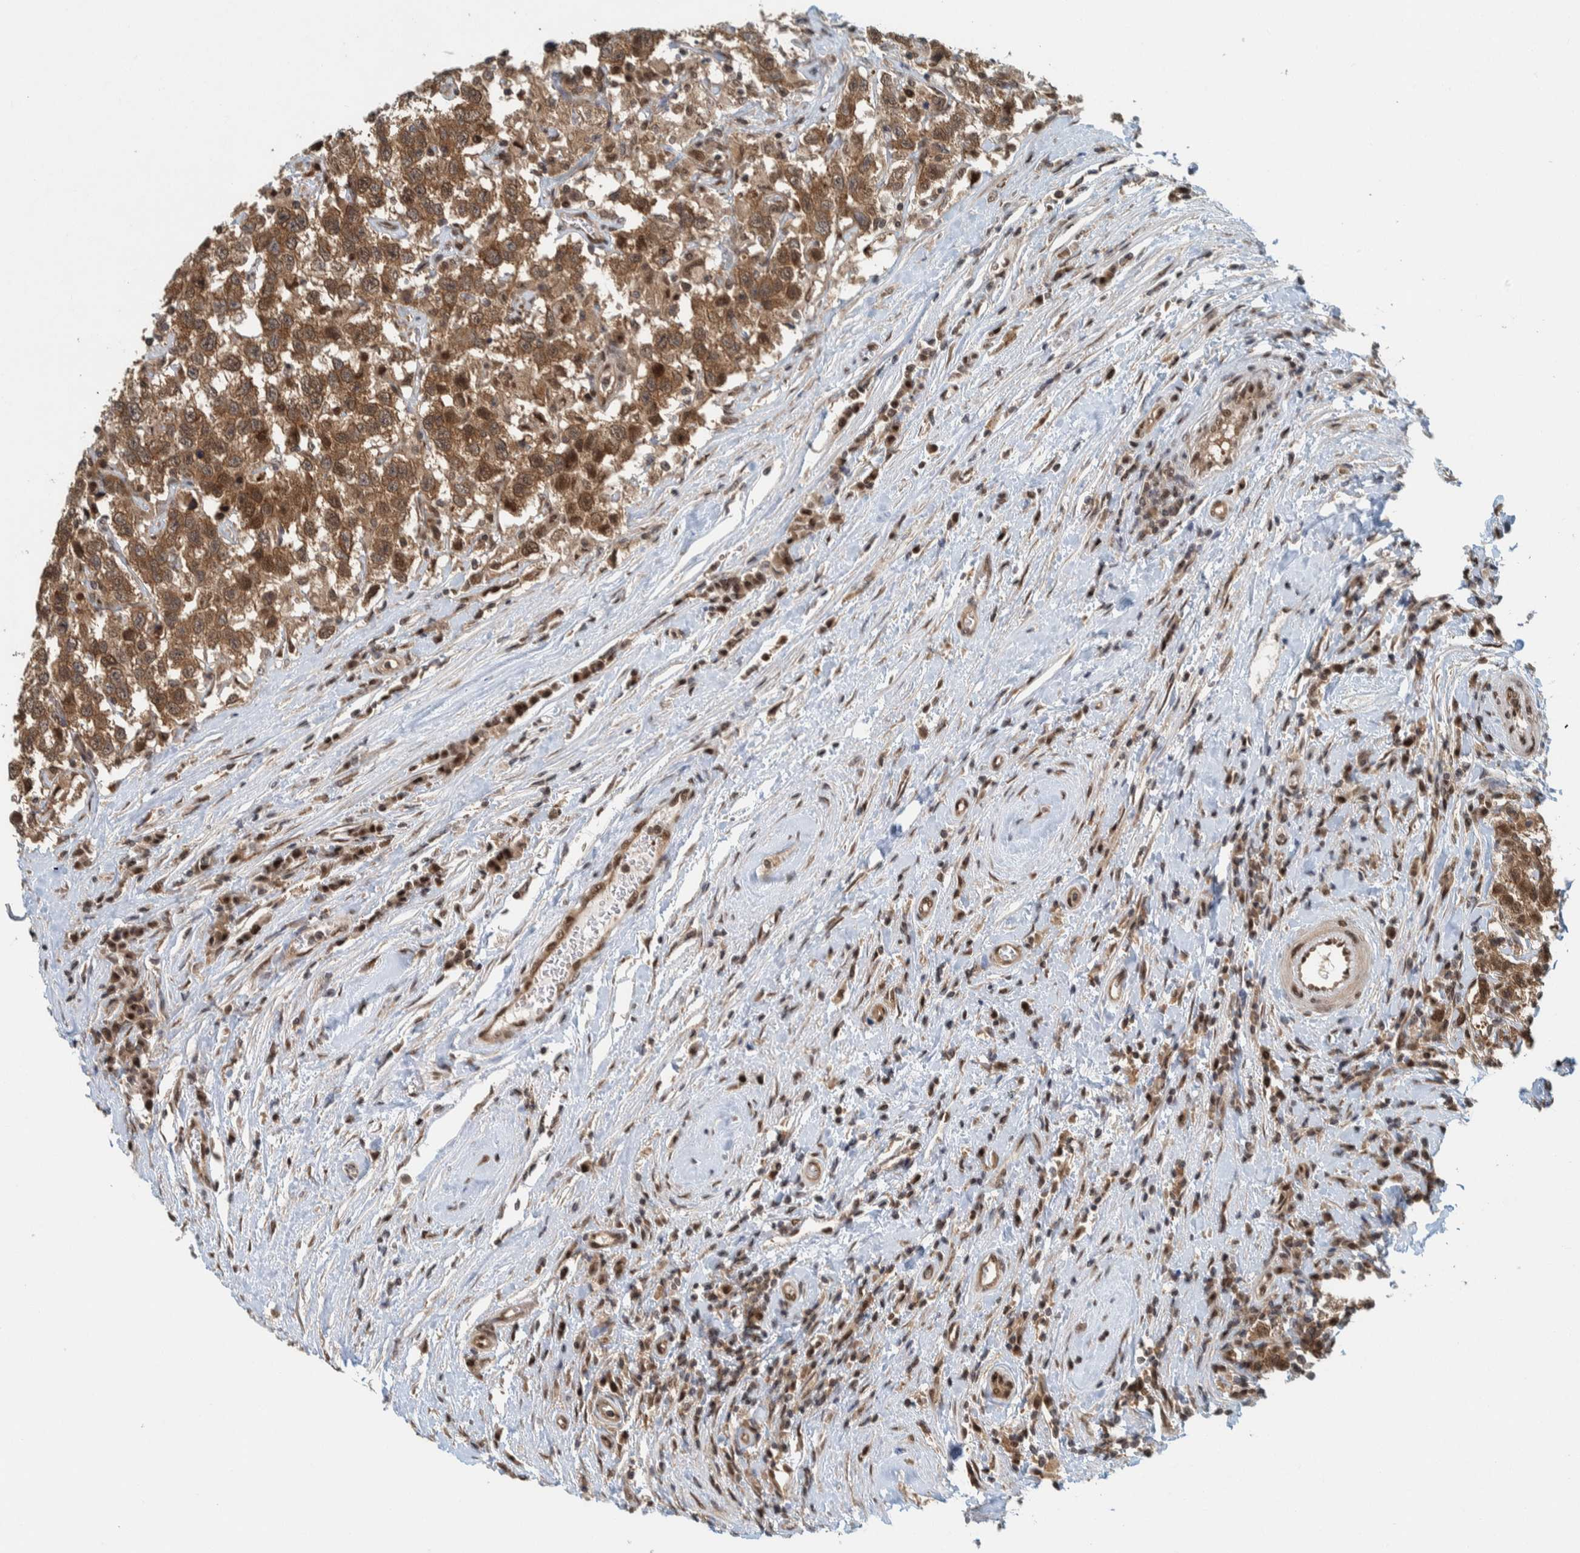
{"staining": {"intensity": "moderate", "quantity": ">75%", "location": "cytoplasmic/membranous"}, "tissue": "testis cancer", "cell_type": "Tumor cells", "image_type": "cancer", "snomed": [{"axis": "morphology", "description": "Seminoma, NOS"}, {"axis": "topography", "description": "Testis"}], "caption": "Protein staining demonstrates moderate cytoplasmic/membranous expression in approximately >75% of tumor cells in seminoma (testis).", "gene": "COPS3", "patient": {"sex": "male", "age": 41}}